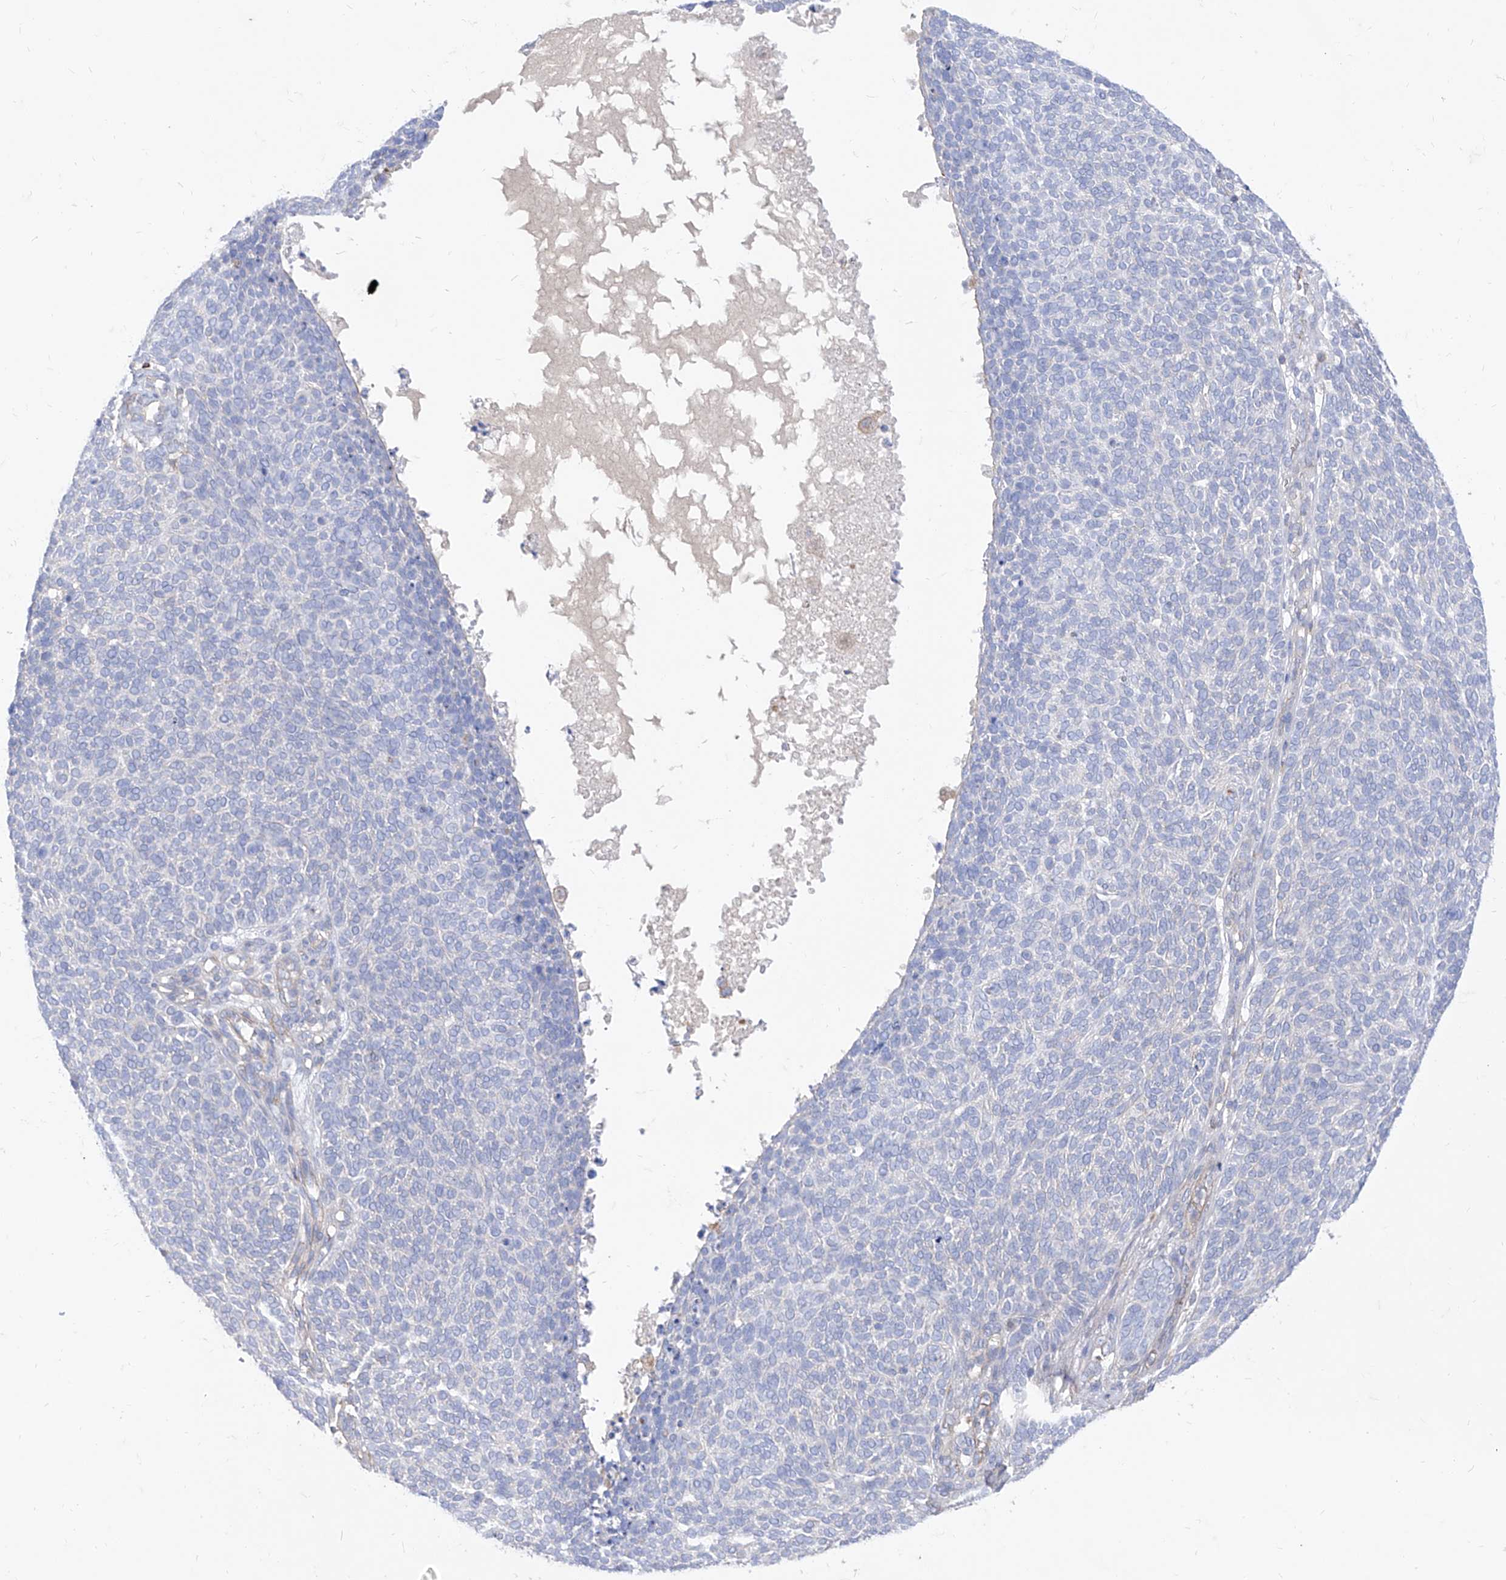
{"staining": {"intensity": "negative", "quantity": "none", "location": "none"}, "tissue": "skin cancer", "cell_type": "Tumor cells", "image_type": "cancer", "snomed": [{"axis": "morphology", "description": "Squamous cell carcinoma, NOS"}, {"axis": "topography", "description": "Skin"}], "caption": "There is no significant positivity in tumor cells of skin squamous cell carcinoma.", "gene": "C1orf74", "patient": {"sex": "female", "age": 90}}